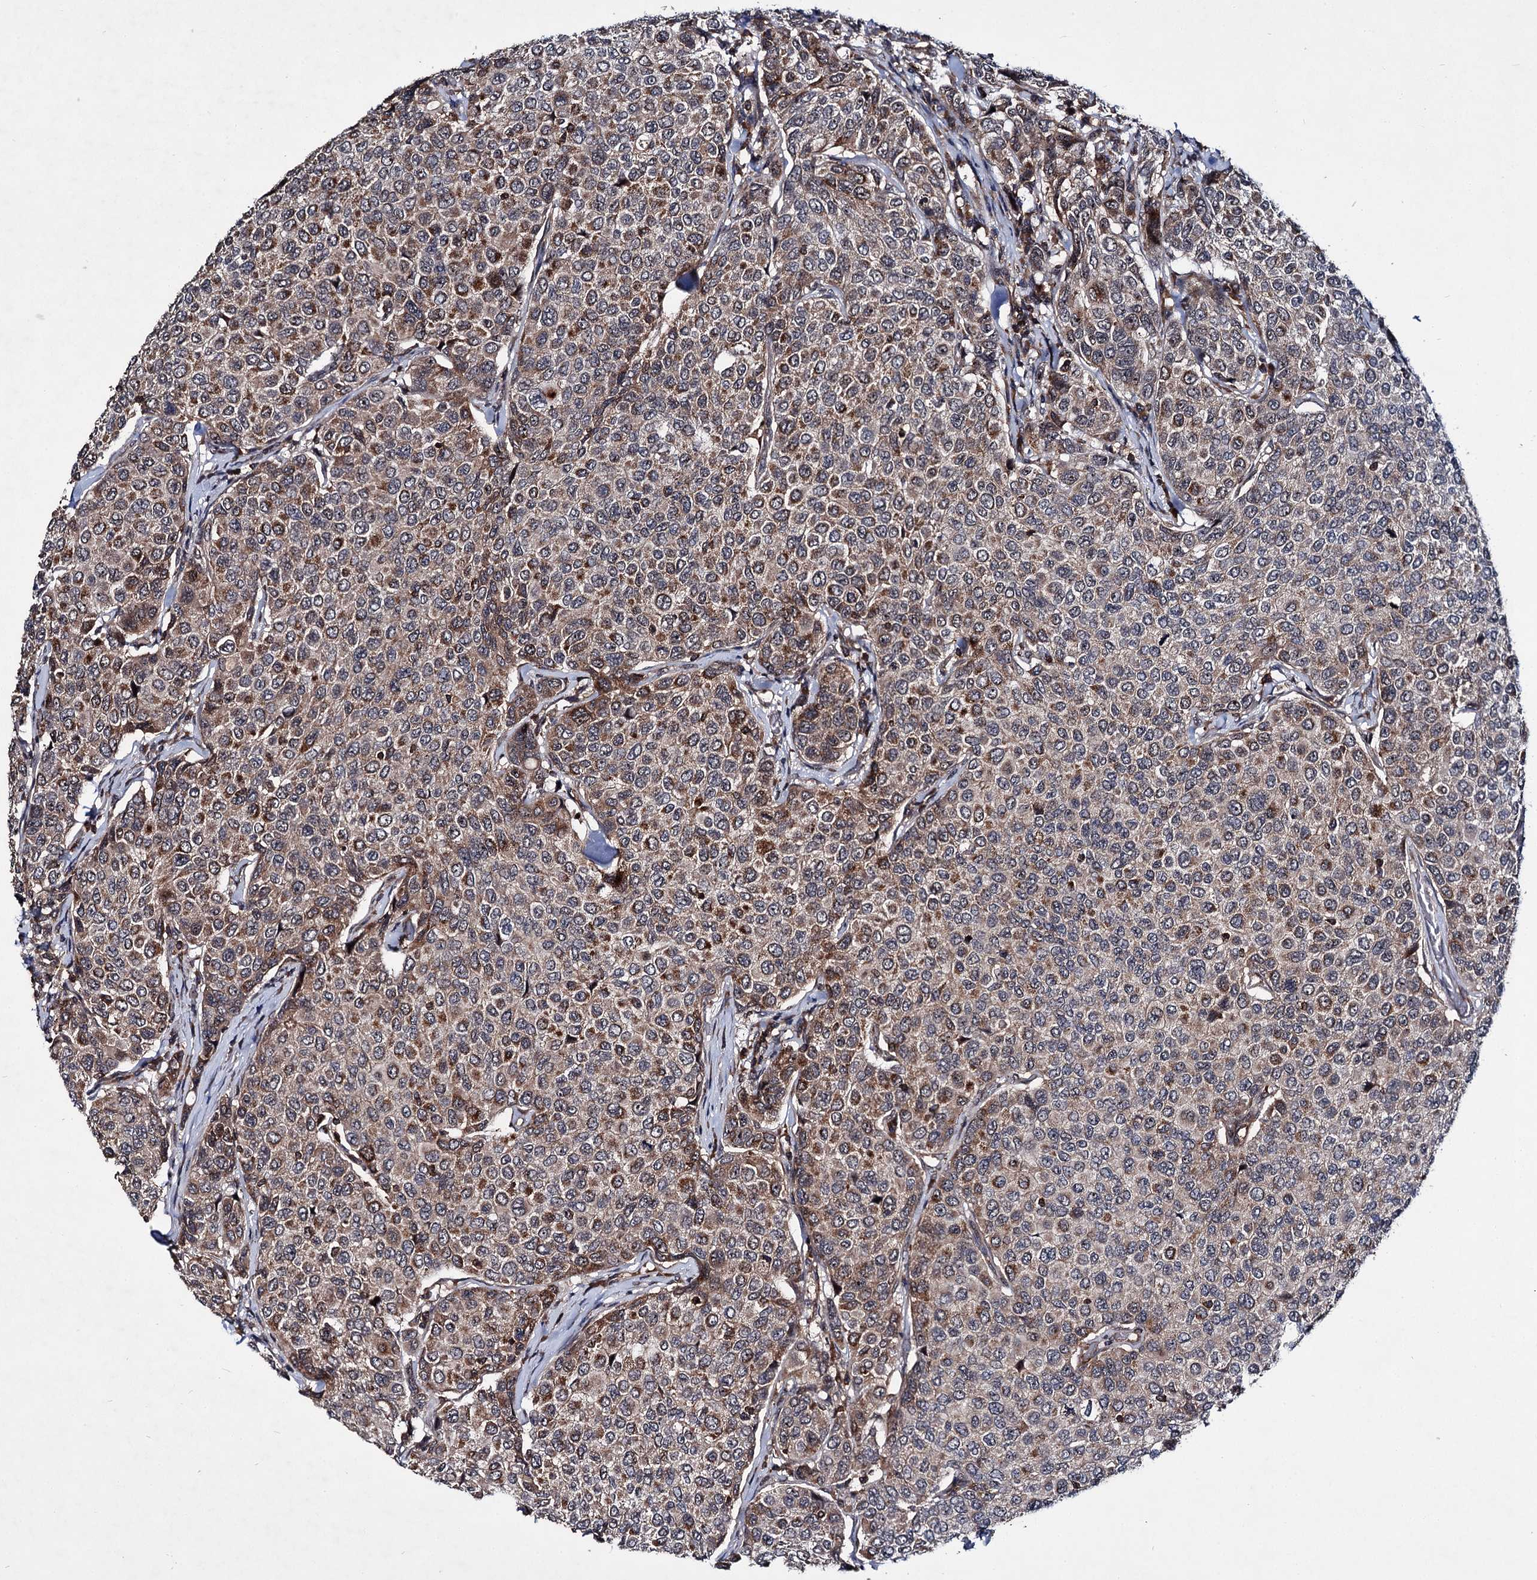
{"staining": {"intensity": "moderate", "quantity": "25%-75%", "location": "cytoplasmic/membranous"}, "tissue": "breast cancer", "cell_type": "Tumor cells", "image_type": "cancer", "snomed": [{"axis": "morphology", "description": "Duct carcinoma"}, {"axis": "topography", "description": "Breast"}], "caption": "A medium amount of moderate cytoplasmic/membranous expression is present in approximately 25%-75% of tumor cells in infiltrating ductal carcinoma (breast) tissue. Nuclei are stained in blue.", "gene": "ABLIM1", "patient": {"sex": "female", "age": 55}}